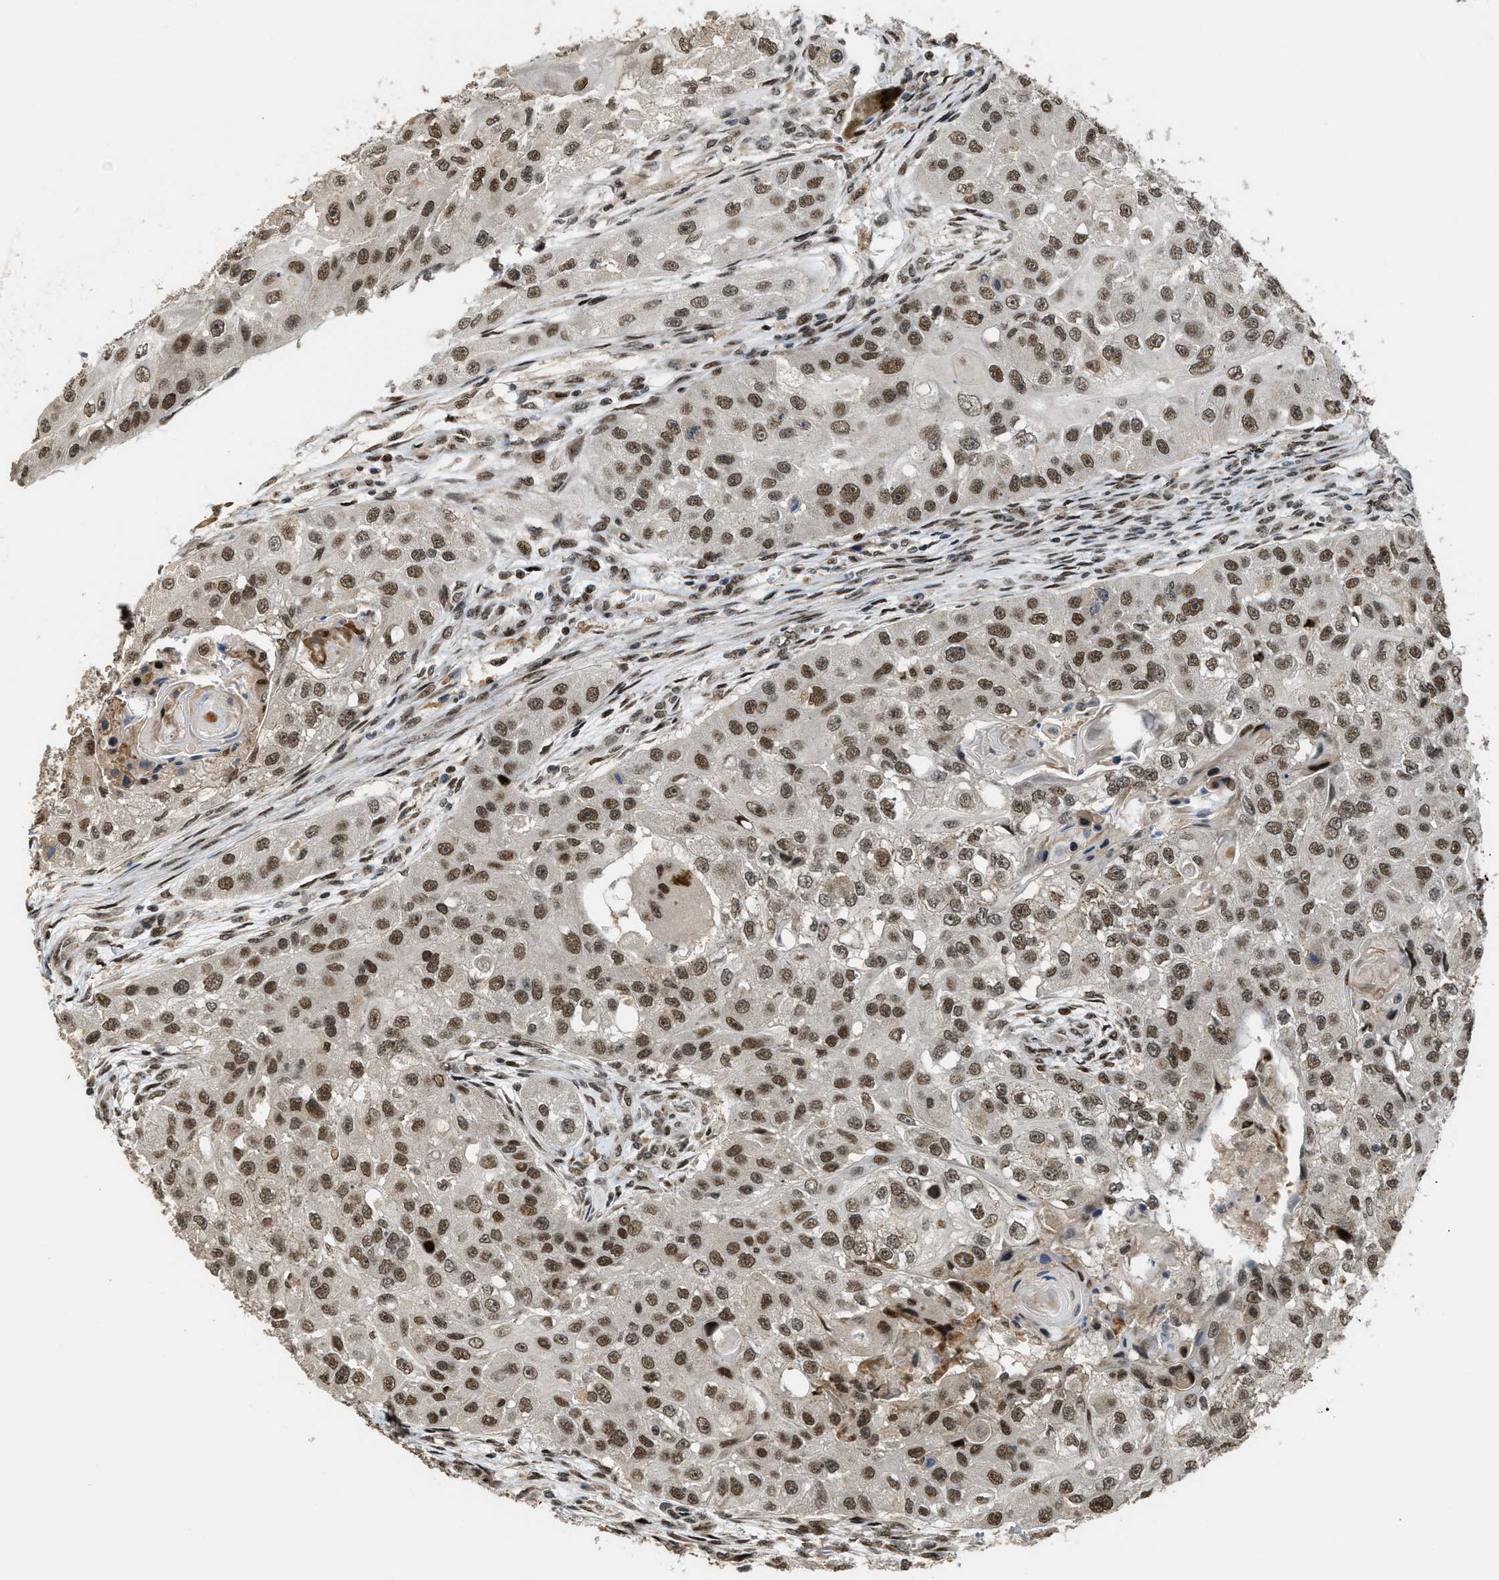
{"staining": {"intensity": "moderate", "quantity": ">75%", "location": "nuclear"}, "tissue": "head and neck cancer", "cell_type": "Tumor cells", "image_type": "cancer", "snomed": [{"axis": "morphology", "description": "Normal tissue, NOS"}, {"axis": "morphology", "description": "Squamous cell carcinoma, NOS"}, {"axis": "topography", "description": "Skeletal muscle"}, {"axis": "topography", "description": "Head-Neck"}], "caption": "IHC (DAB (3,3'-diaminobenzidine)) staining of human squamous cell carcinoma (head and neck) reveals moderate nuclear protein staining in approximately >75% of tumor cells.", "gene": "SERTAD2", "patient": {"sex": "male", "age": 51}}